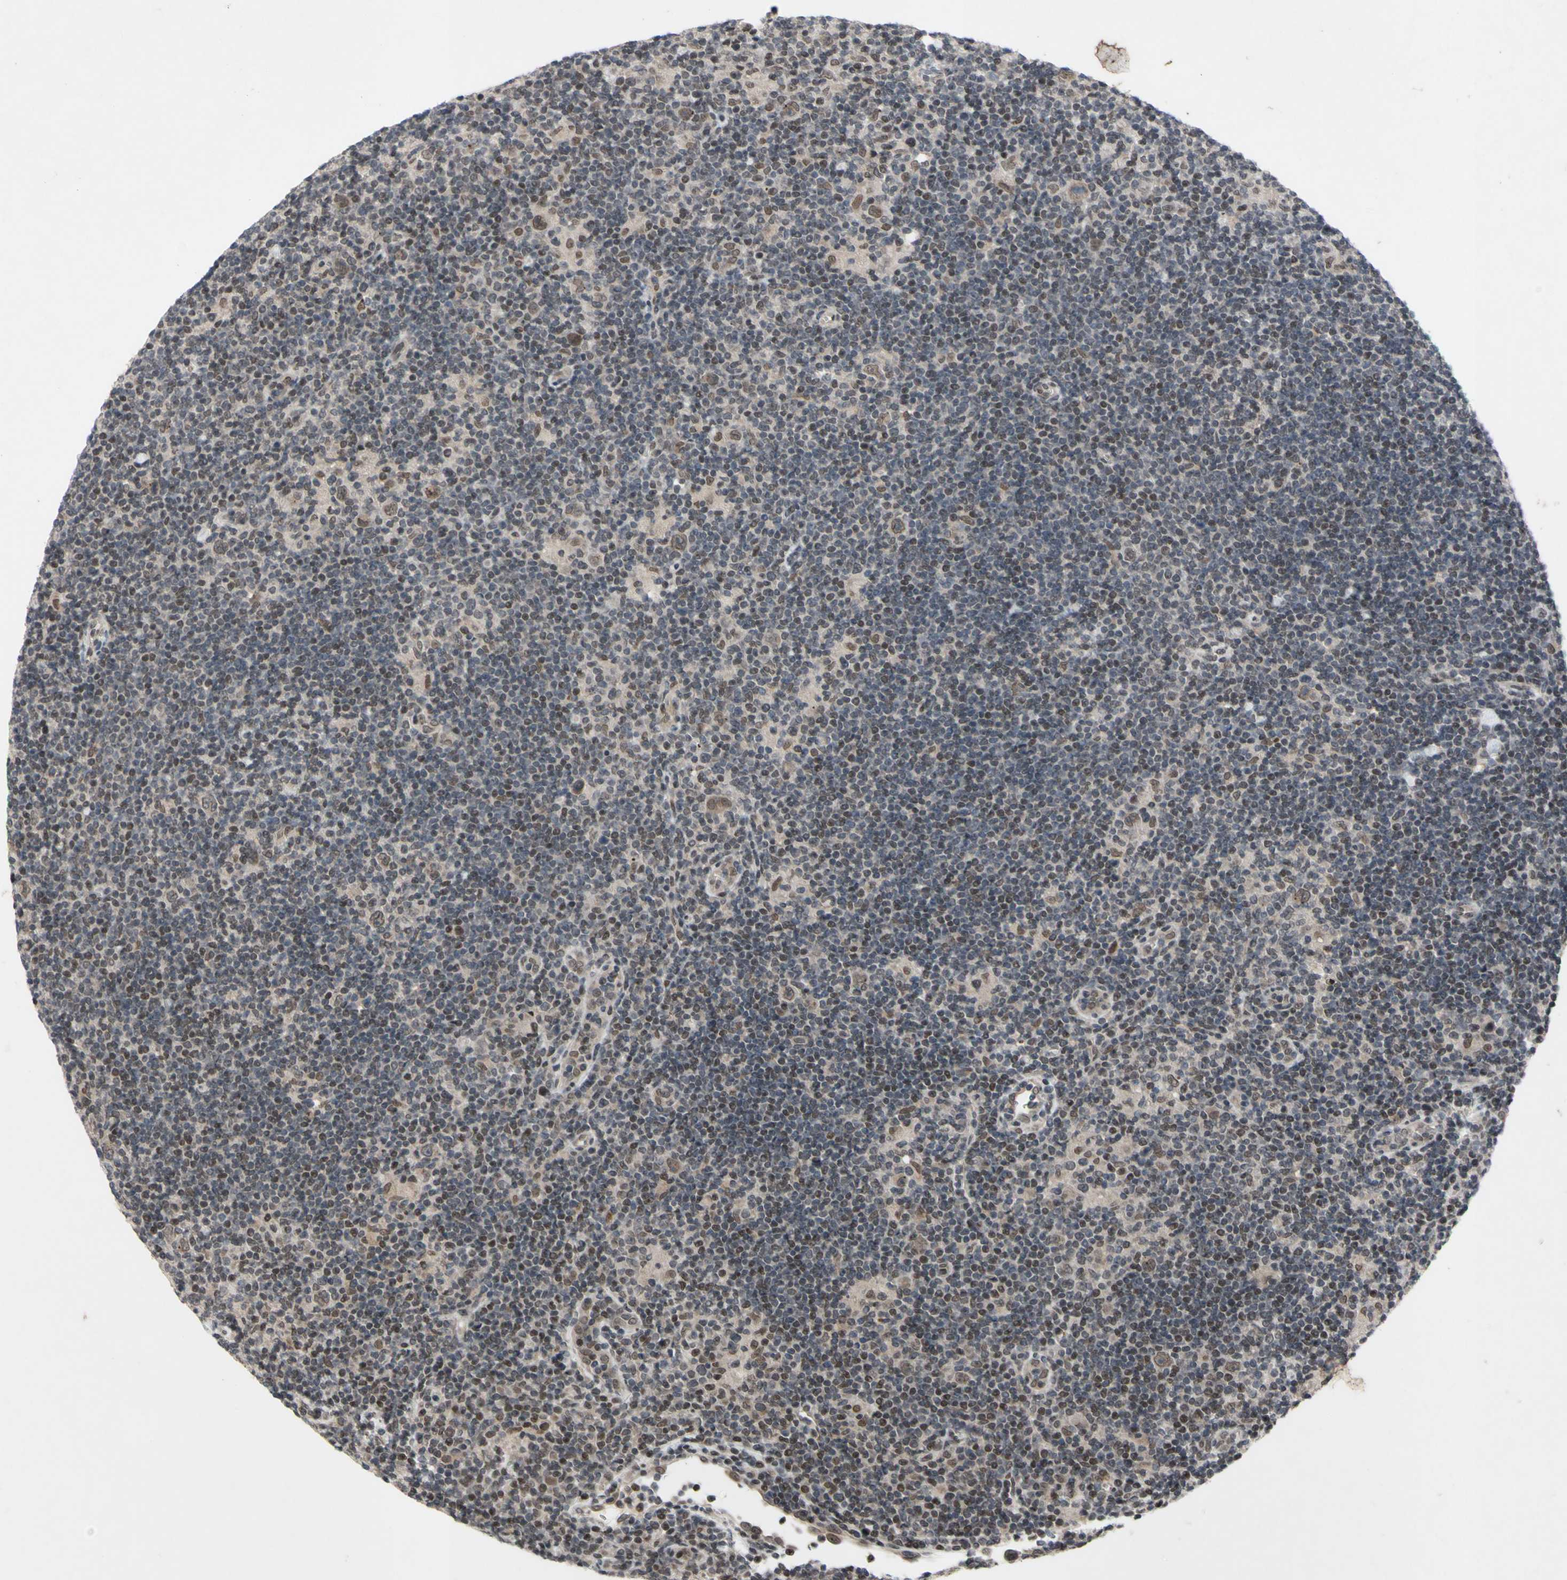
{"staining": {"intensity": "moderate", "quantity": ">75%", "location": "nuclear"}, "tissue": "lymphoma", "cell_type": "Tumor cells", "image_type": "cancer", "snomed": [{"axis": "morphology", "description": "Hodgkin's disease, NOS"}, {"axis": "topography", "description": "Lymph node"}], "caption": "Immunohistochemistry (IHC) image of neoplastic tissue: human Hodgkin's disease stained using immunohistochemistry shows medium levels of moderate protein expression localized specifically in the nuclear of tumor cells, appearing as a nuclear brown color.", "gene": "XPO1", "patient": {"sex": "female", "age": 57}}